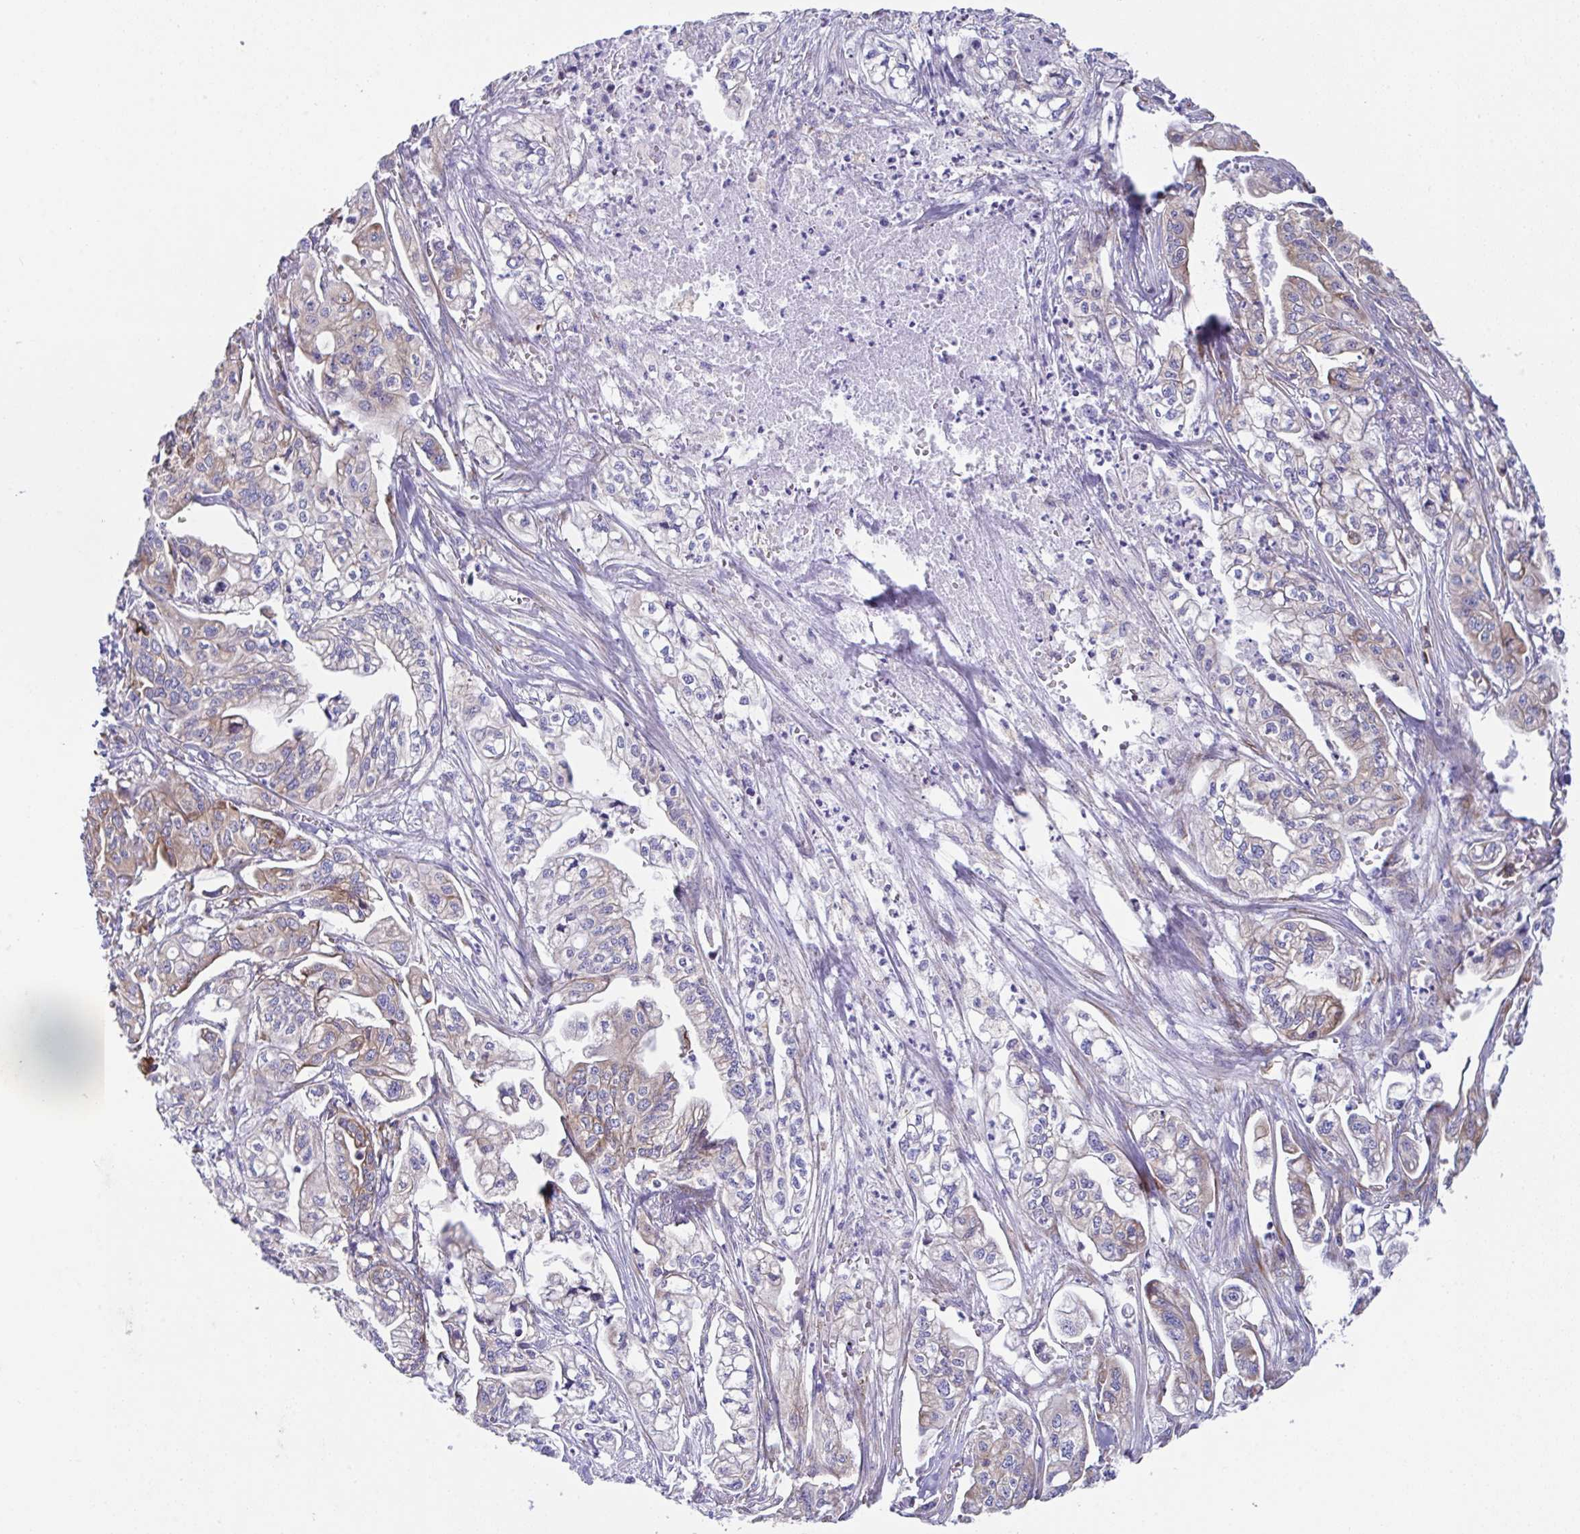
{"staining": {"intensity": "moderate", "quantity": "<25%", "location": "cytoplasmic/membranous"}, "tissue": "pancreatic cancer", "cell_type": "Tumor cells", "image_type": "cancer", "snomed": [{"axis": "morphology", "description": "Adenocarcinoma, NOS"}, {"axis": "topography", "description": "Pancreas"}], "caption": "A brown stain labels moderate cytoplasmic/membranous expression of a protein in human pancreatic adenocarcinoma tumor cells. The staining was performed using DAB, with brown indicating positive protein expression. Nuclei are stained blue with hematoxylin.", "gene": "FAU", "patient": {"sex": "male", "age": 68}}